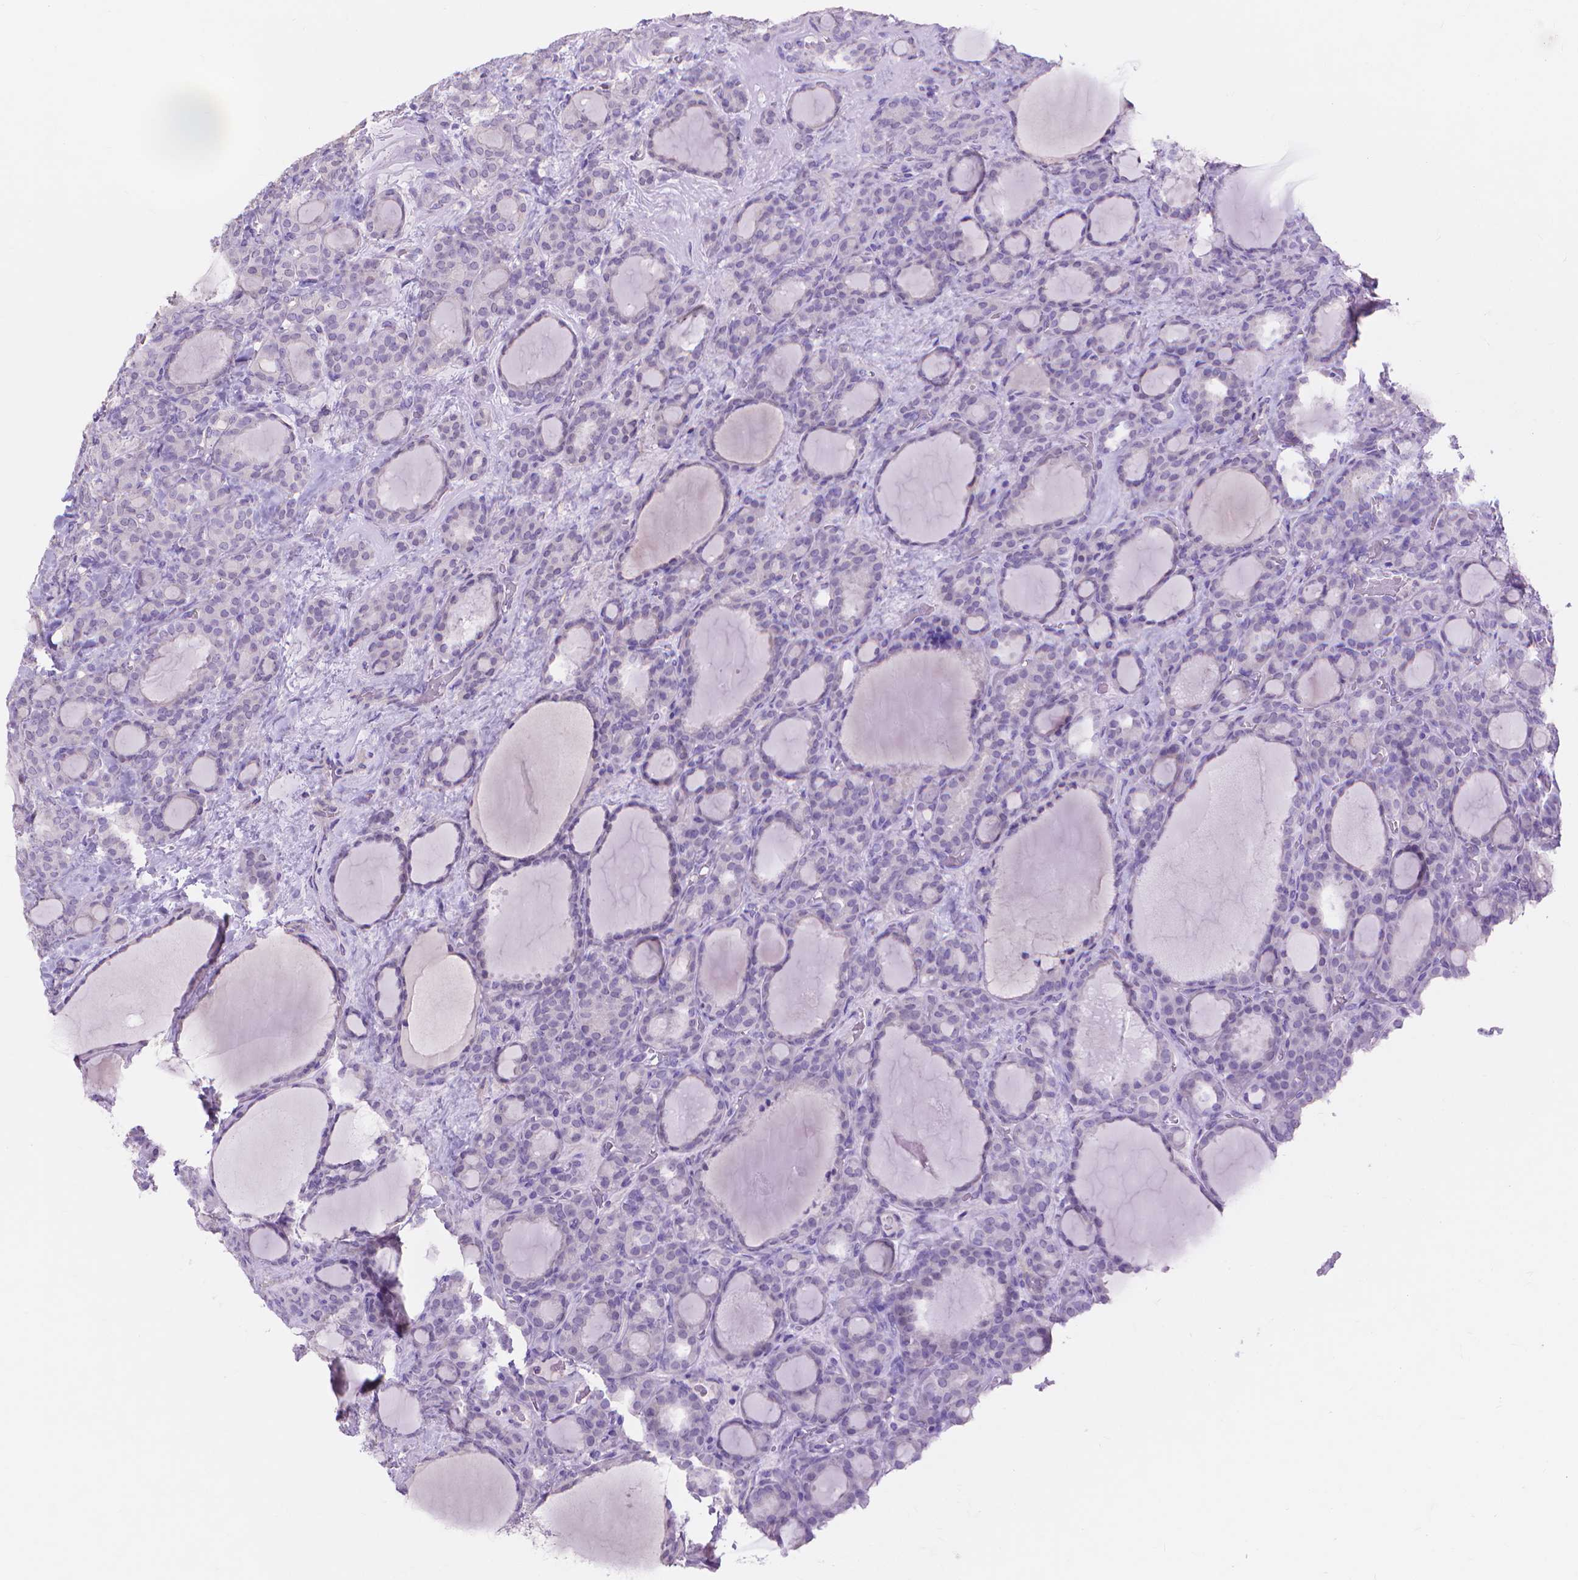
{"staining": {"intensity": "negative", "quantity": "none", "location": "none"}, "tissue": "thyroid cancer", "cell_type": "Tumor cells", "image_type": "cancer", "snomed": [{"axis": "morphology", "description": "Normal tissue, NOS"}, {"axis": "morphology", "description": "Follicular adenoma carcinoma, NOS"}, {"axis": "topography", "description": "Thyroid gland"}], "caption": "Protein analysis of thyroid cancer shows no significant staining in tumor cells.", "gene": "MBLAC1", "patient": {"sex": "female", "age": 31}}